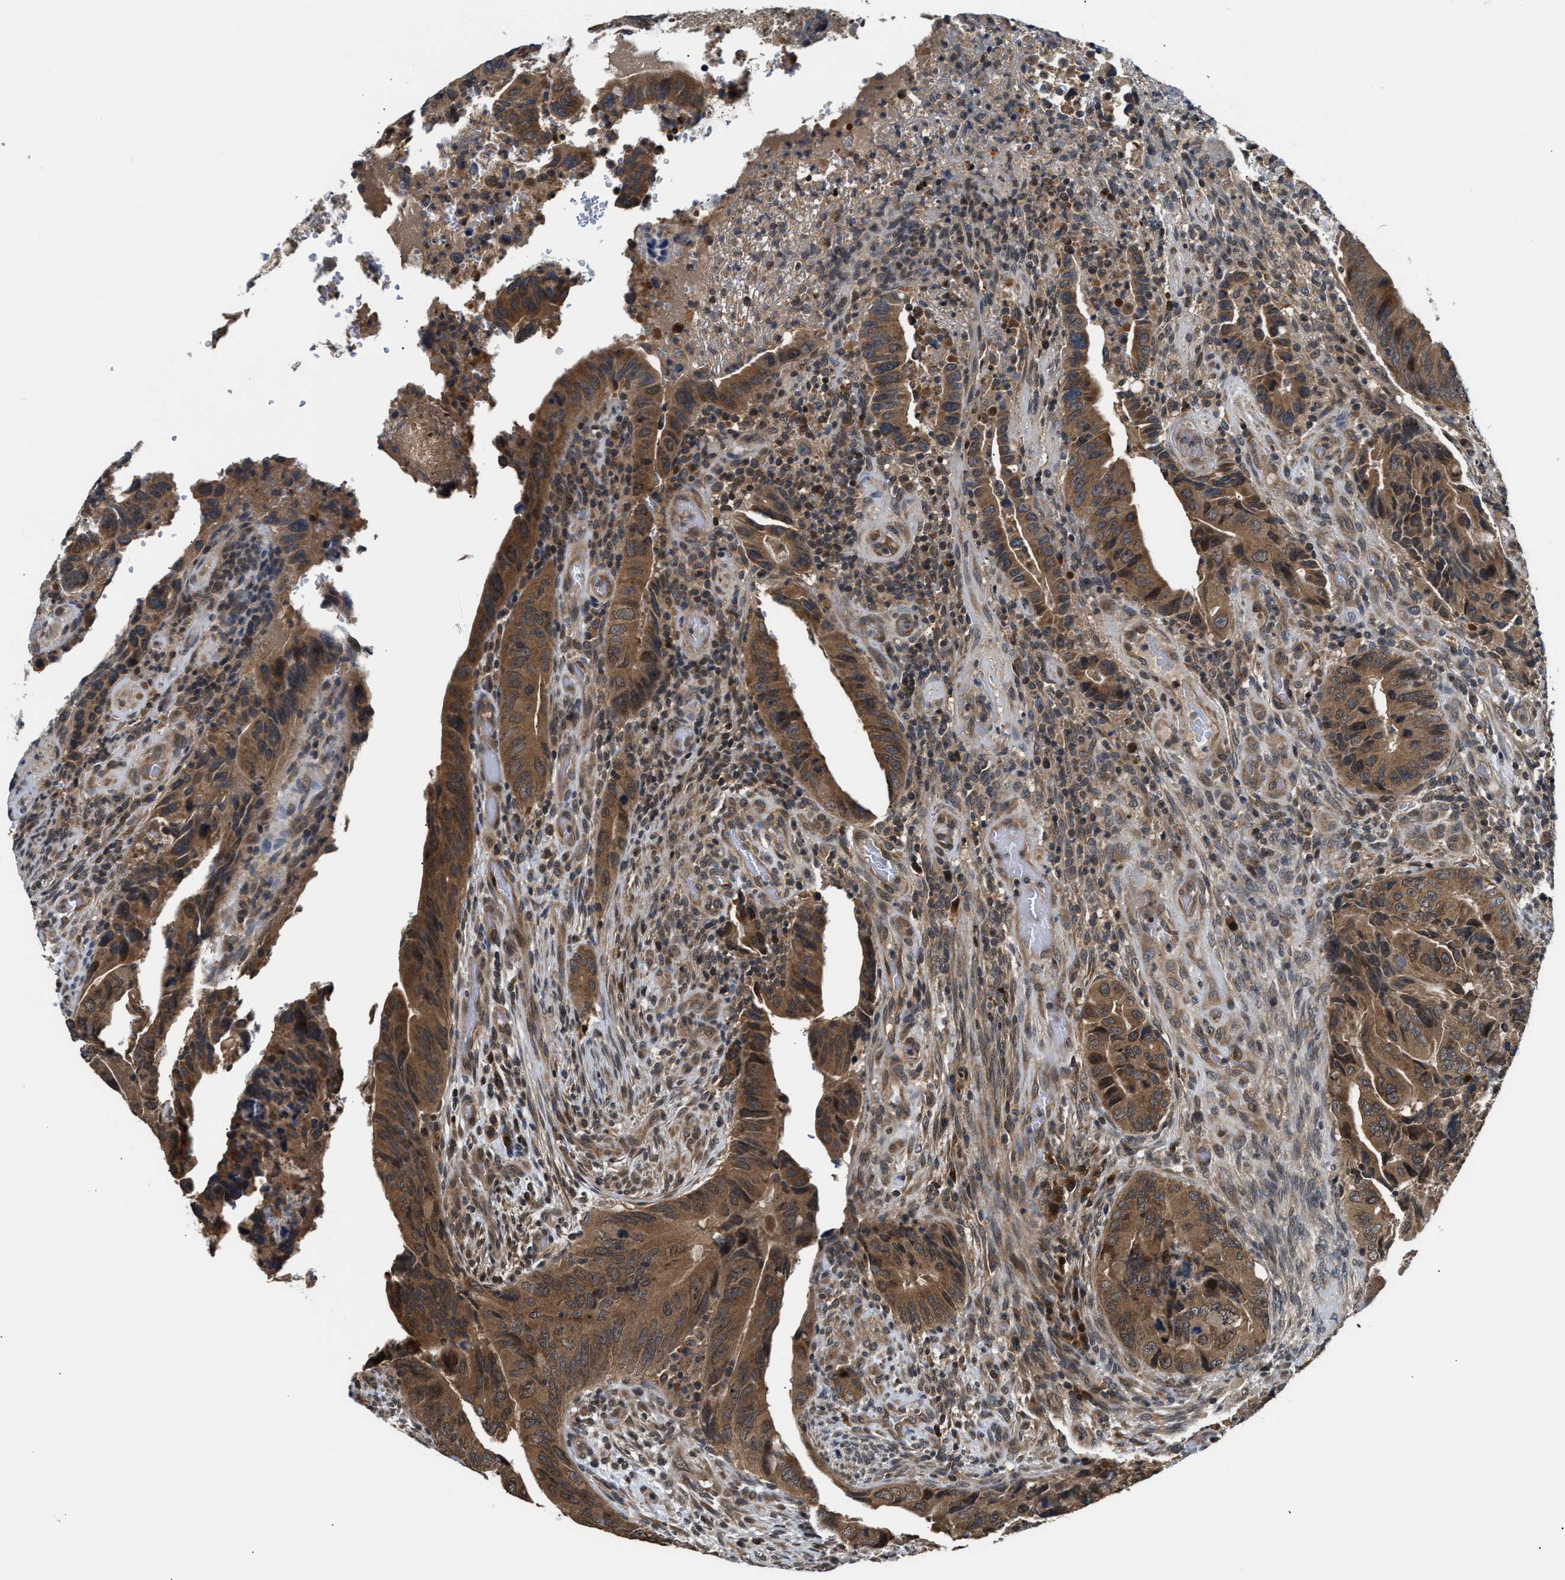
{"staining": {"intensity": "moderate", "quantity": ">75%", "location": "cytoplasmic/membranous"}, "tissue": "colorectal cancer", "cell_type": "Tumor cells", "image_type": "cancer", "snomed": [{"axis": "morphology", "description": "Normal tissue, NOS"}, {"axis": "morphology", "description": "Adenocarcinoma, NOS"}, {"axis": "topography", "description": "Colon"}], "caption": "This histopathology image demonstrates immunohistochemistry (IHC) staining of human colorectal adenocarcinoma, with medium moderate cytoplasmic/membranous expression in approximately >75% of tumor cells.", "gene": "RAB29", "patient": {"sex": "male", "age": 56}}